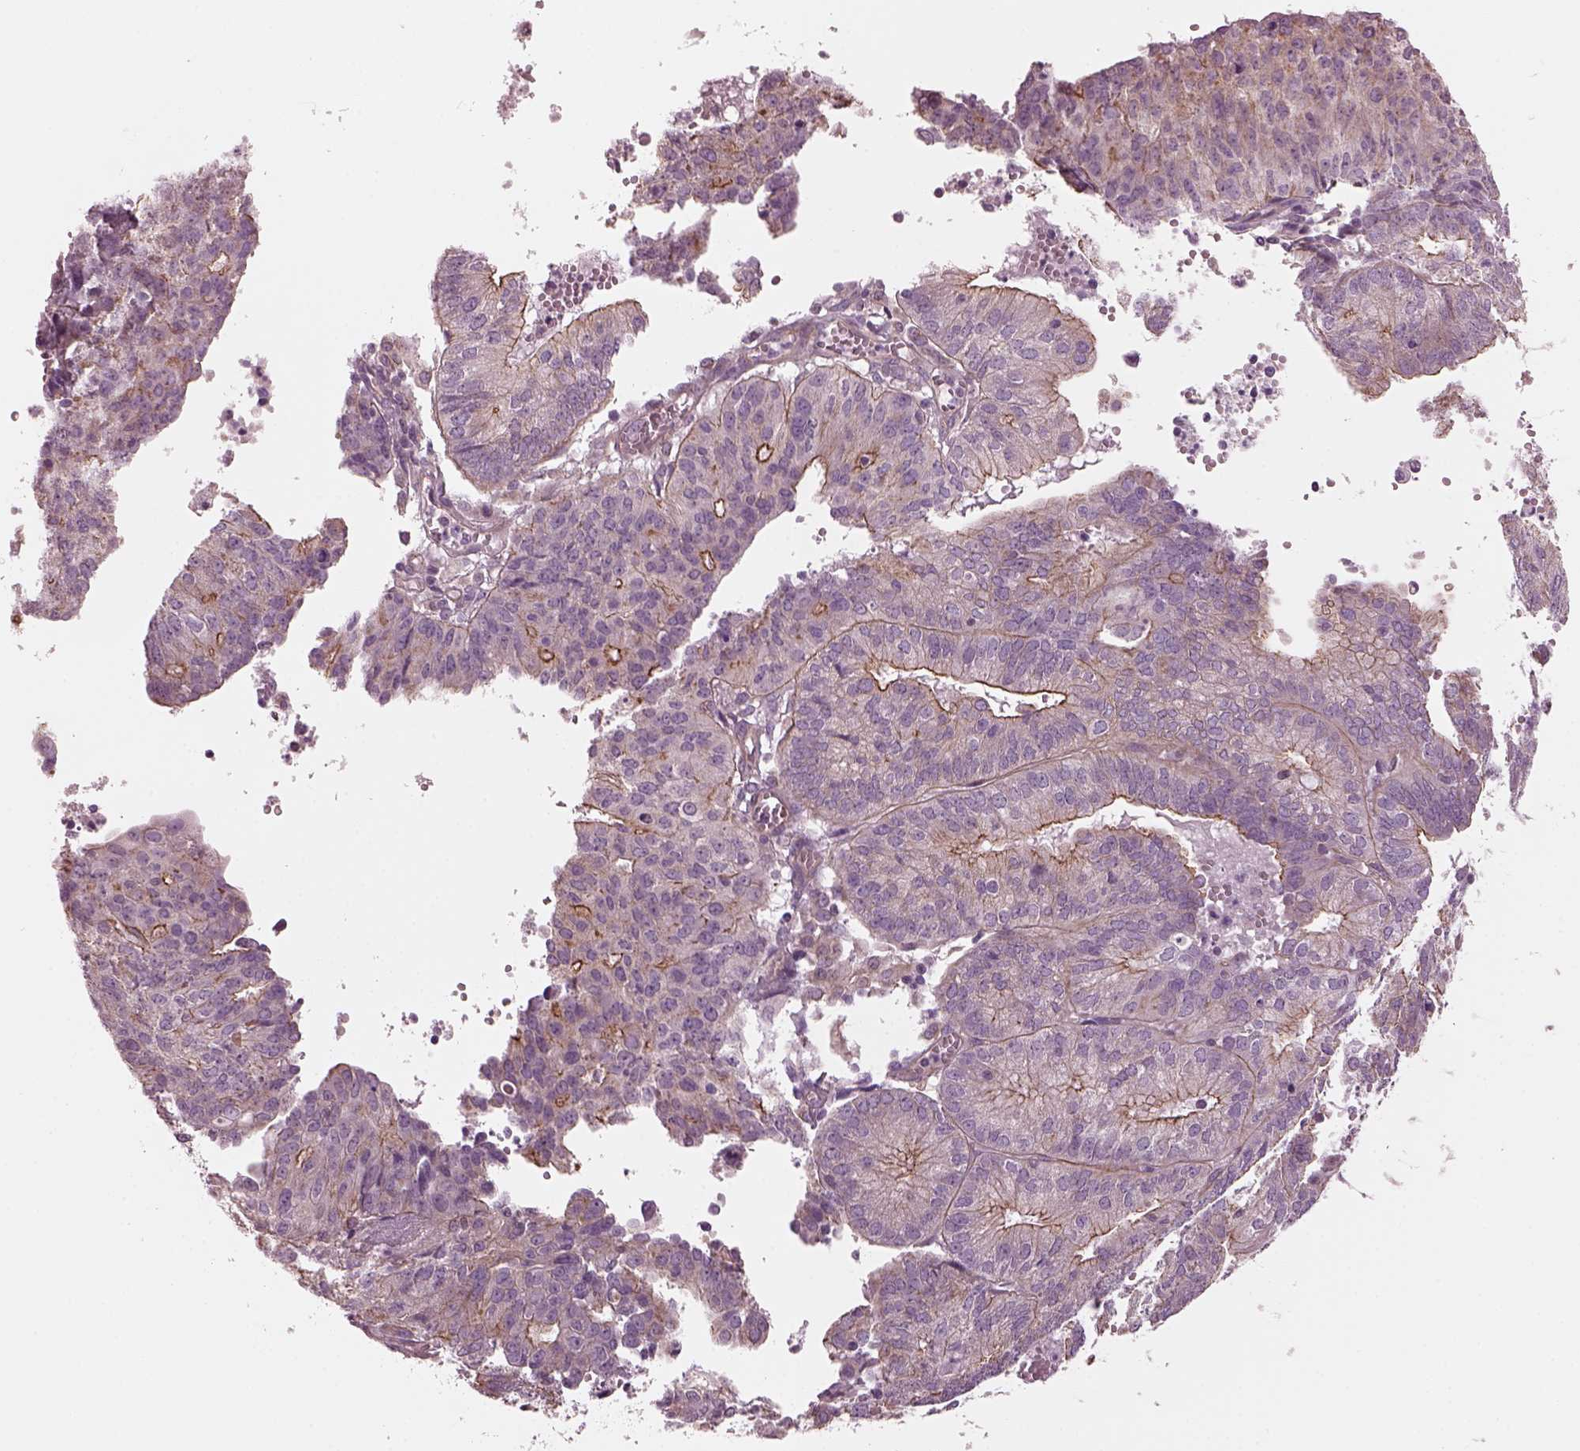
{"staining": {"intensity": "moderate", "quantity": "<25%", "location": "cytoplasmic/membranous"}, "tissue": "endometrial cancer", "cell_type": "Tumor cells", "image_type": "cancer", "snomed": [{"axis": "morphology", "description": "Adenocarcinoma, NOS"}, {"axis": "topography", "description": "Endometrium"}], "caption": "DAB (3,3'-diaminobenzidine) immunohistochemical staining of human endometrial adenocarcinoma exhibits moderate cytoplasmic/membranous protein expression in about <25% of tumor cells. The protein is stained brown, and the nuclei are stained in blue (DAB IHC with brightfield microscopy, high magnification).", "gene": "ODAD1", "patient": {"sex": "female", "age": 82}}